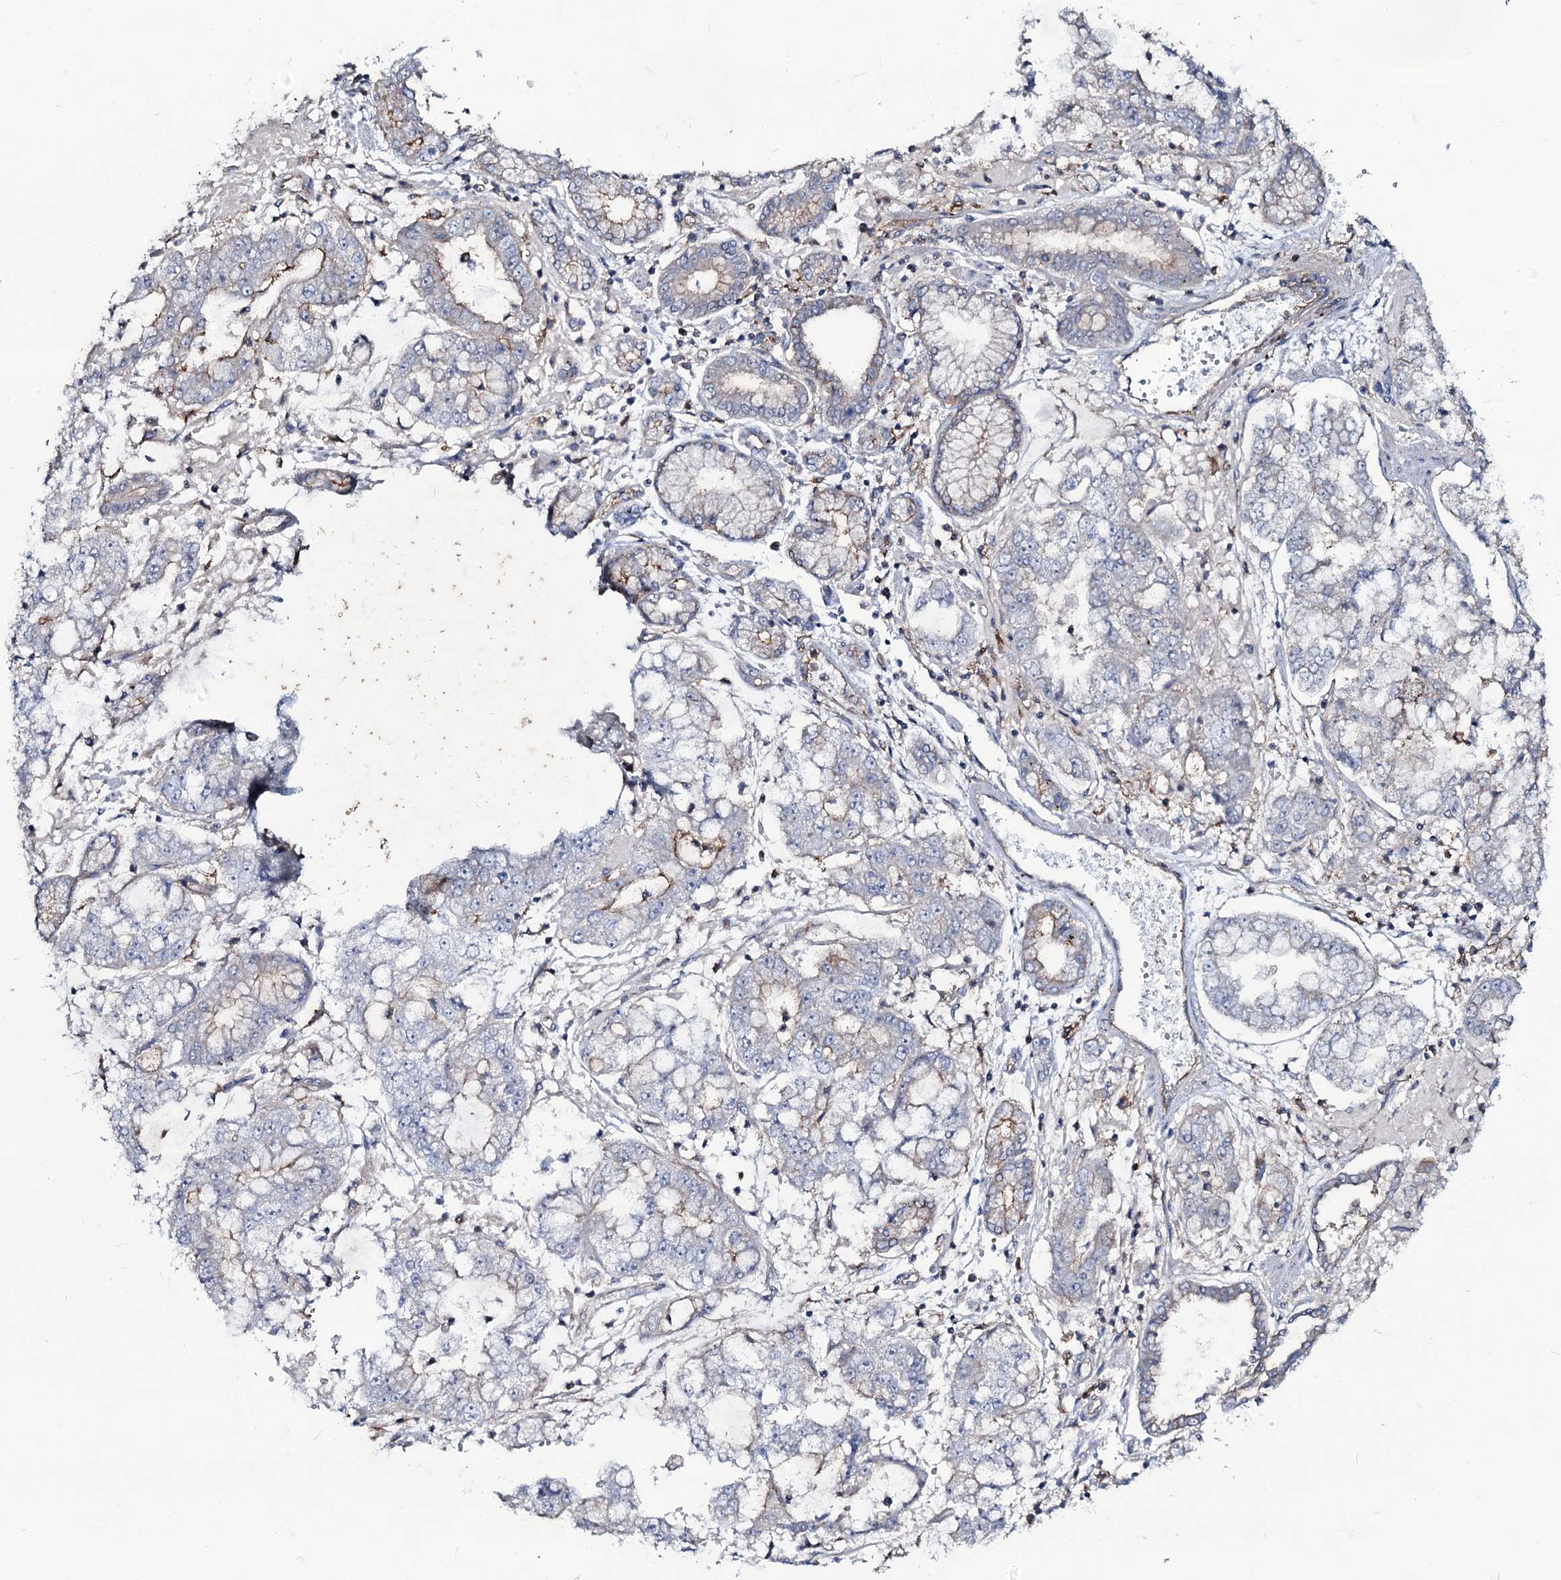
{"staining": {"intensity": "negative", "quantity": "none", "location": "none"}, "tissue": "stomach cancer", "cell_type": "Tumor cells", "image_type": "cancer", "snomed": [{"axis": "morphology", "description": "Adenocarcinoma, NOS"}, {"axis": "topography", "description": "Stomach"}], "caption": "The histopathology image exhibits no staining of tumor cells in adenocarcinoma (stomach).", "gene": "SNAP23", "patient": {"sex": "male", "age": 76}}